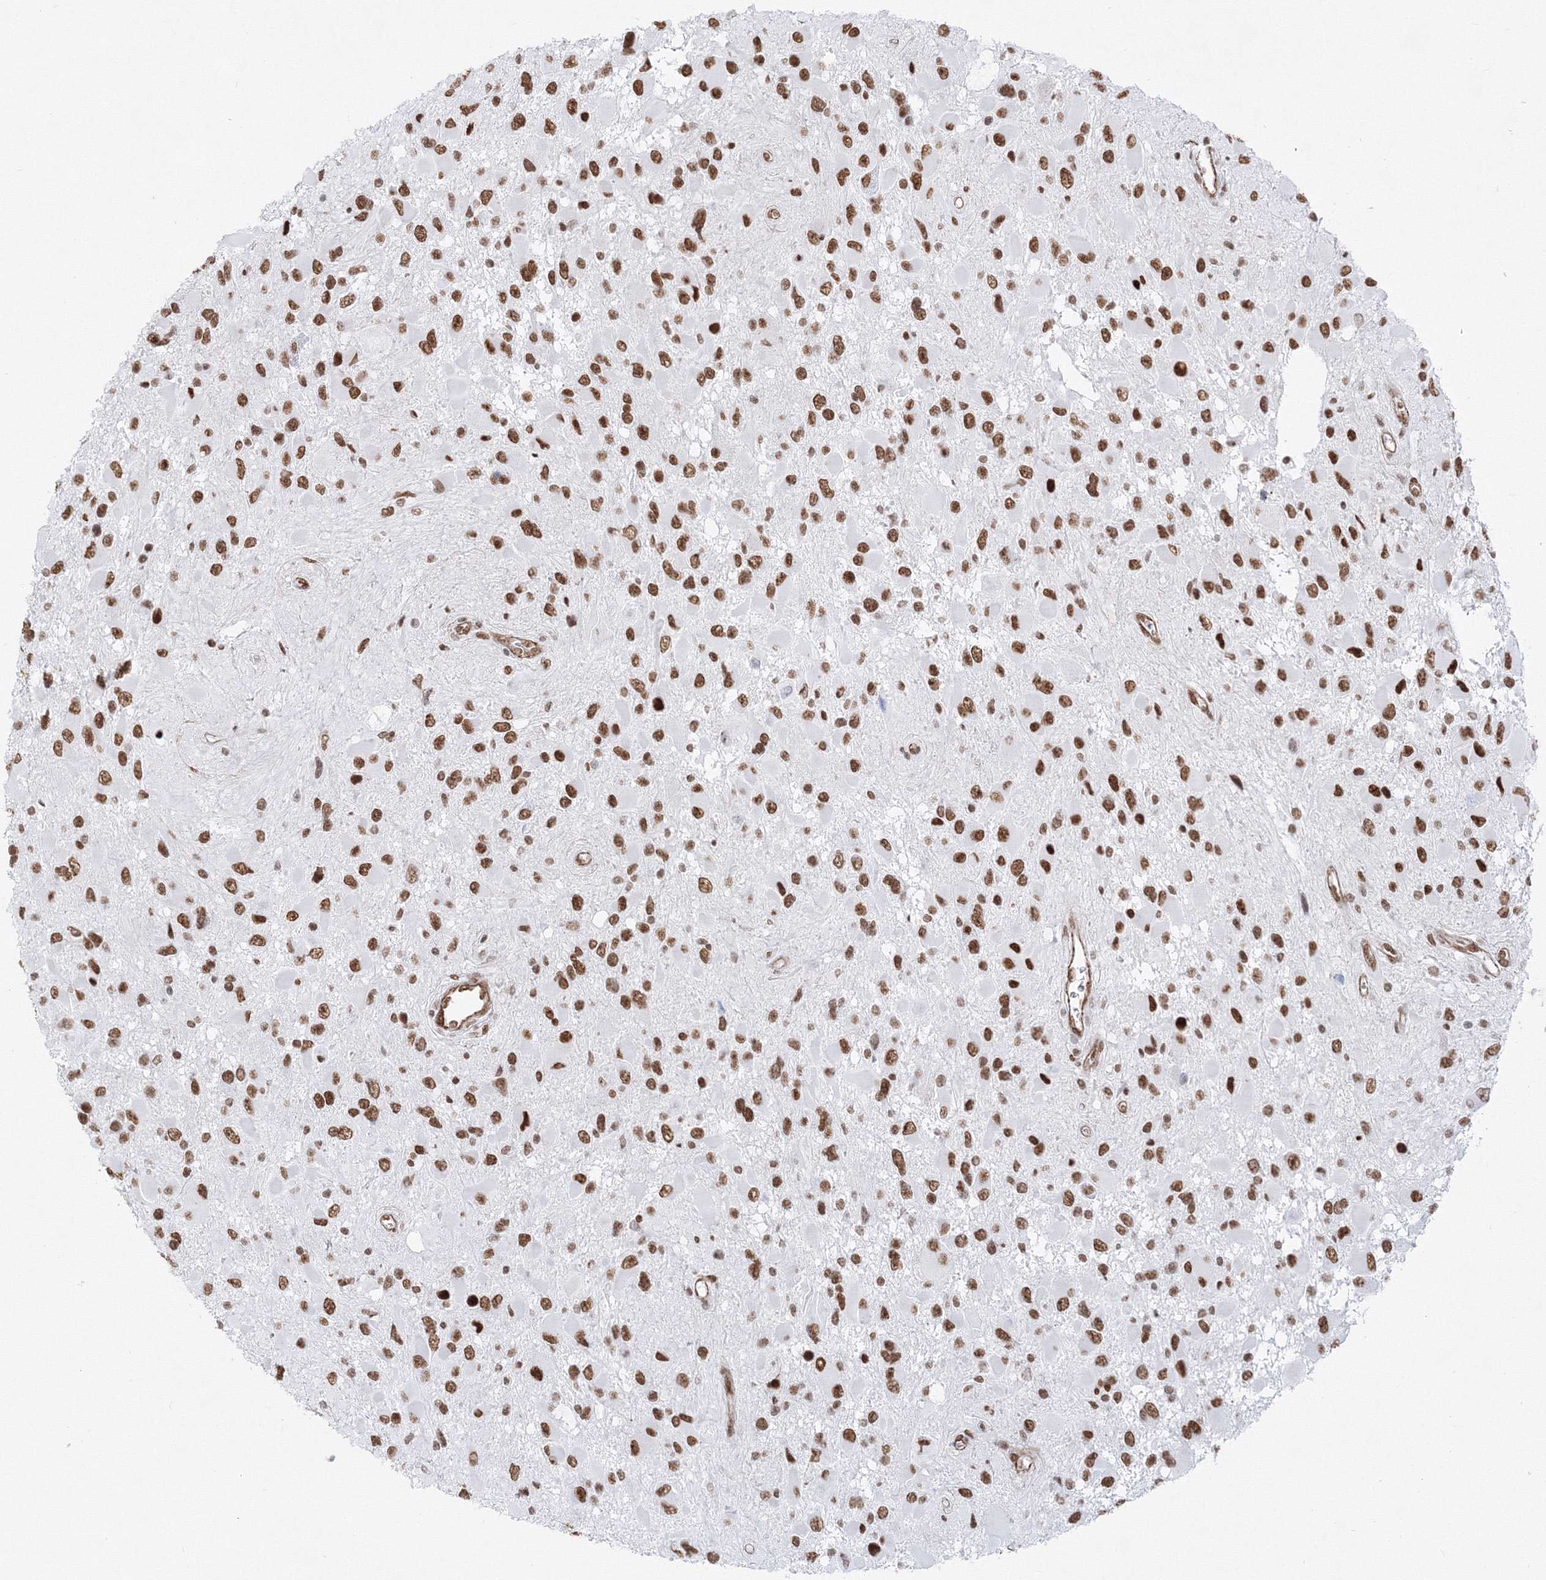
{"staining": {"intensity": "moderate", "quantity": ">75%", "location": "nuclear"}, "tissue": "glioma", "cell_type": "Tumor cells", "image_type": "cancer", "snomed": [{"axis": "morphology", "description": "Glioma, malignant, High grade"}, {"axis": "topography", "description": "Brain"}], "caption": "Immunohistochemistry micrograph of malignant glioma (high-grade) stained for a protein (brown), which reveals medium levels of moderate nuclear positivity in about >75% of tumor cells.", "gene": "ZNF638", "patient": {"sex": "male", "age": 53}}